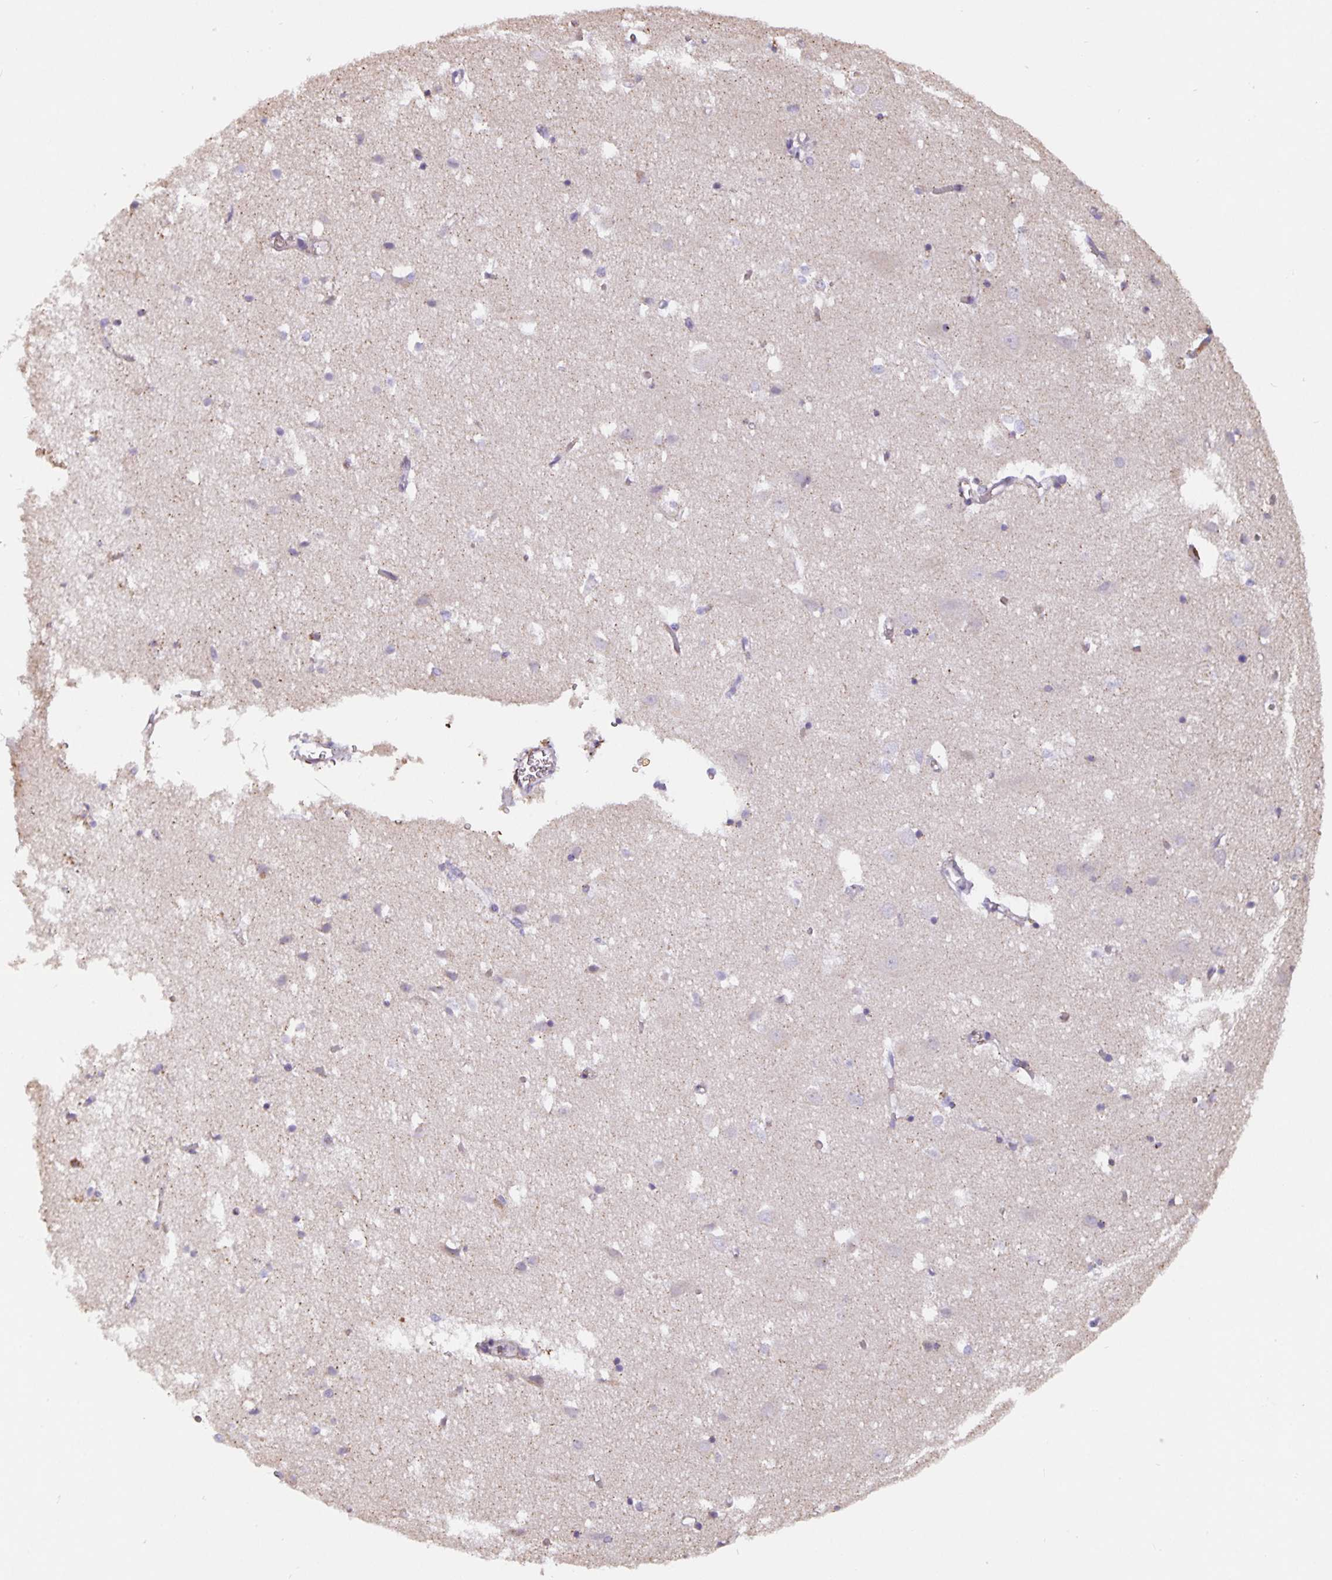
{"staining": {"intensity": "weak", "quantity": "25%-75%", "location": "cytoplasmic/membranous"}, "tissue": "cerebral cortex", "cell_type": "Endothelial cells", "image_type": "normal", "snomed": [{"axis": "morphology", "description": "Normal tissue, NOS"}, {"axis": "topography", "description": "Cerebral cortex"}], "caption": "Weak cytoplasmic/membranous staining for a protein is seen in approximately 25%-75% of endothelial cells of benign cerebral cortex using immunohistochemistry.", "gene": "TMEM71", "patient": {"sex": "male", "age": 70}}